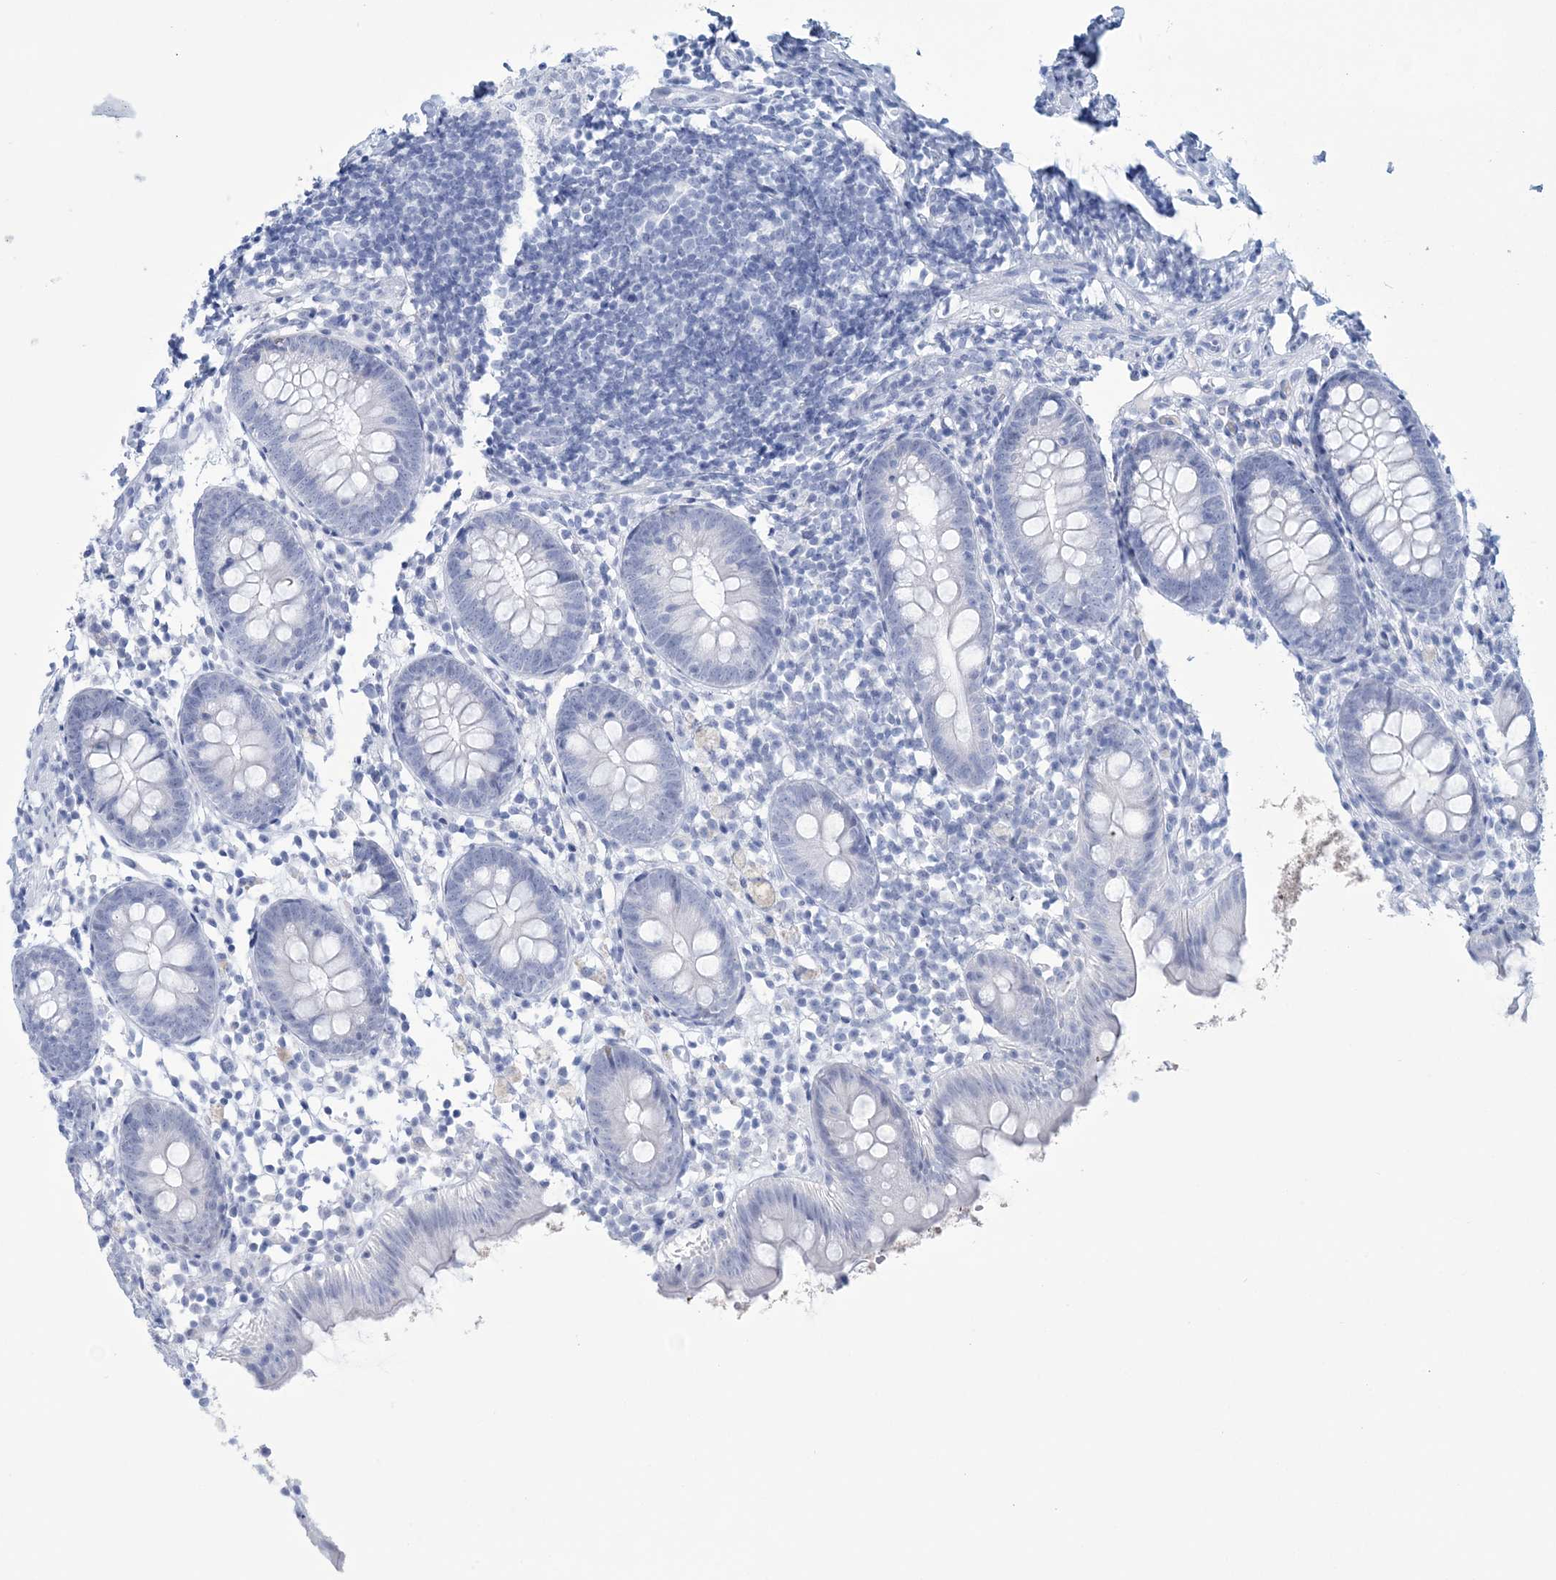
{"staining": {"intensity": "negative", "quantity": "none", "location": "none"}, "tissue": "appendix", "cell_type": "Glandular cells", "image_type": "normal", "snomed": [{"axis": "morphology", "description": "Normal tissue, NOS"}, {"axis": "topography", "description": "Appendix"}], "caption": "Protein analysis of unremarkable appendix displays no significant staining in glandular cells. (Brightfield microscopy of DAB immunohistochemistry at high magnification).", "gene": "DPCD", "patient": {"sex": "female", "age": 20}}